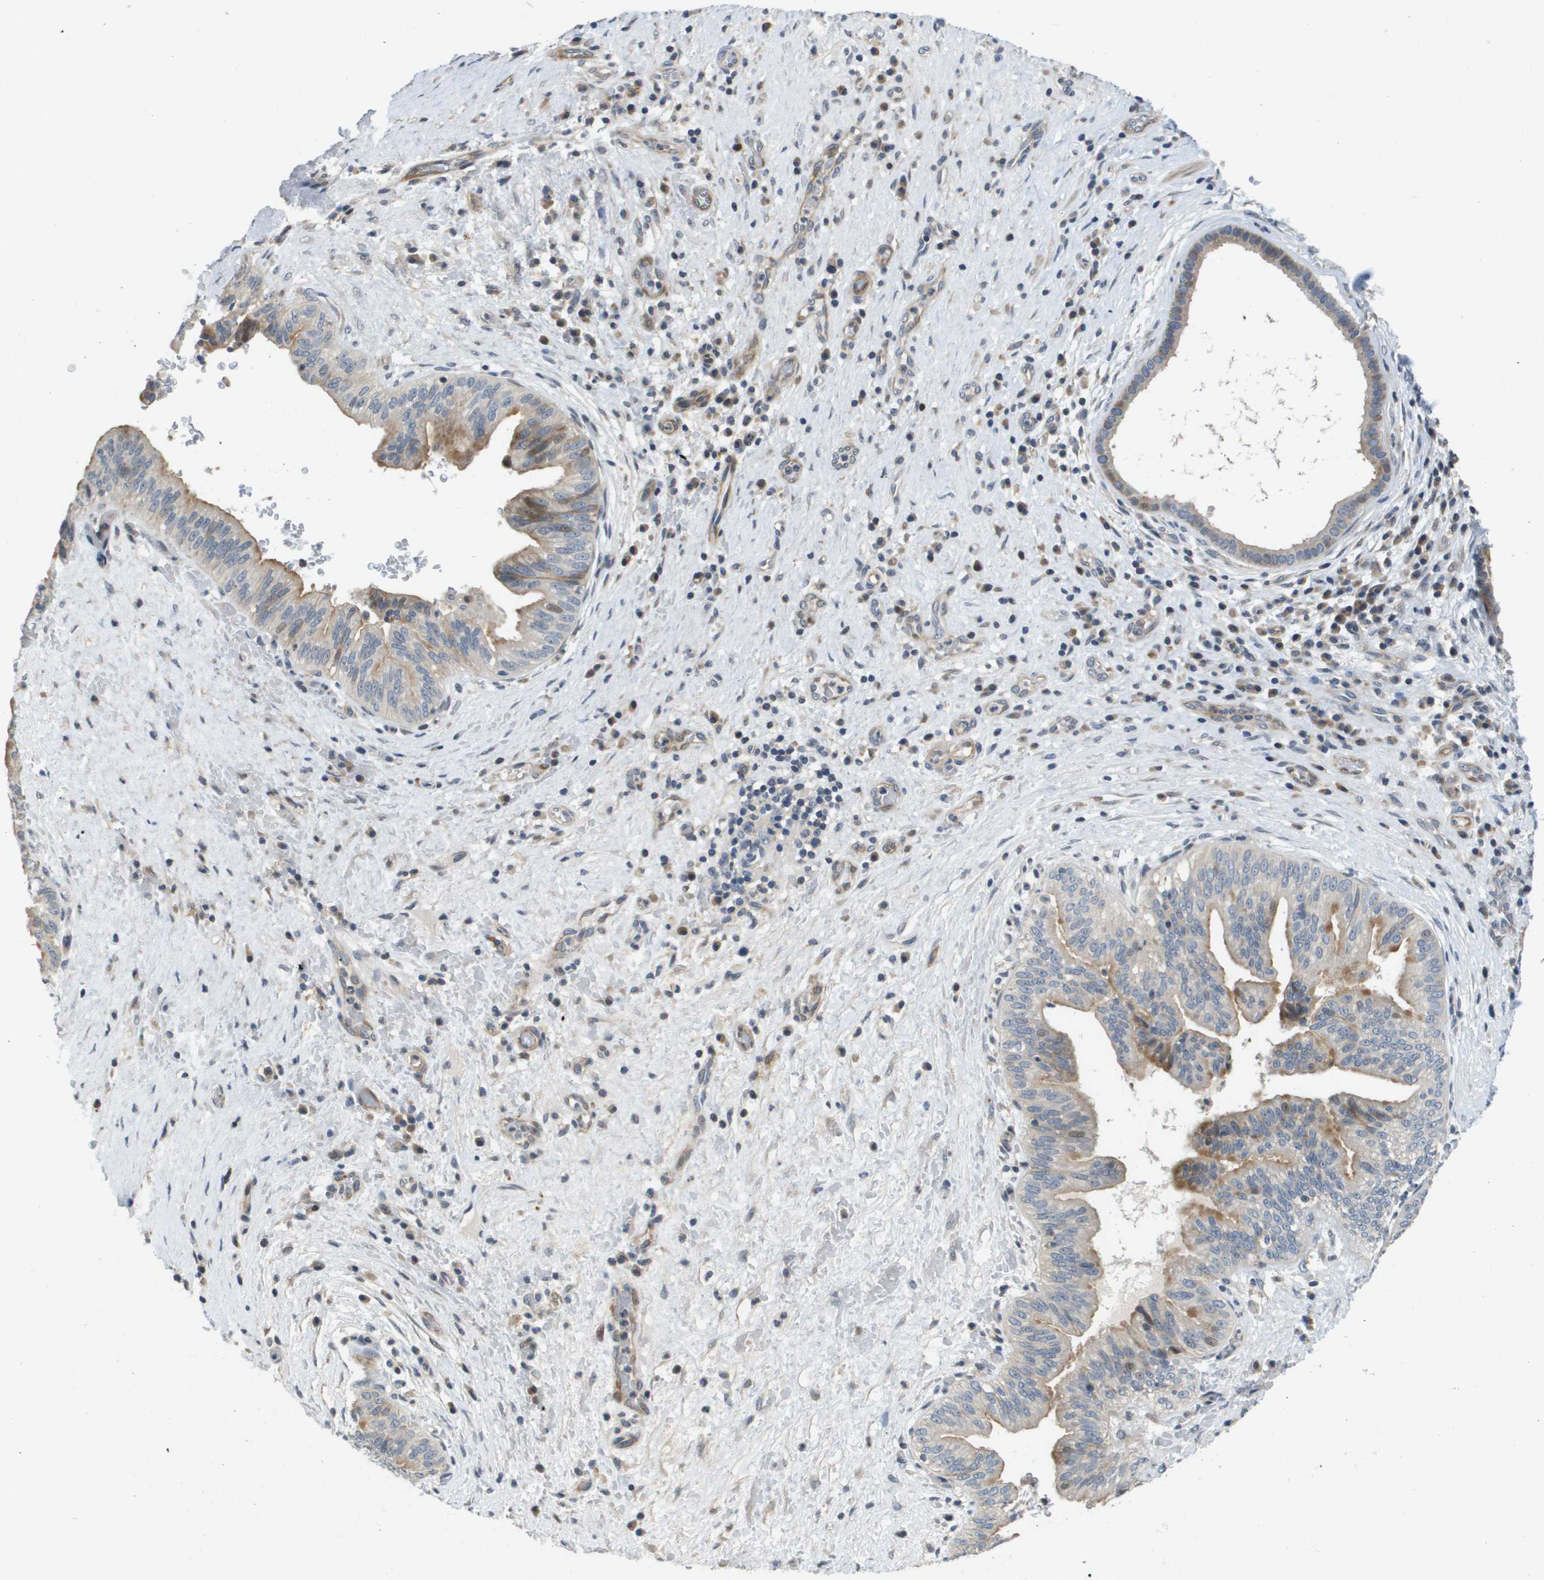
{"staining": {"intensity": "moderate", "quantity": "<25%", "location": "cytoplasmic/membranous"}, "tissue": "liver cancer", "cell_type": "Tumor cells", "image_type": "cancer", "snomed": [{"axis": "morphology", "description": "Cholangiocarcinoma"}, {"axis": "topography", "description": "Liver"}], "caption": "Protein expression analysis of human liver cholangiocarcinoma reveals moderate cytoplasmic/membranous positivity in about <25% of tumor cells. (brown staining indicates protein expression, while blue staining denotes nuclei).", "gene": "SCN4B", "patient": {"sex": "female", "age": 38}}